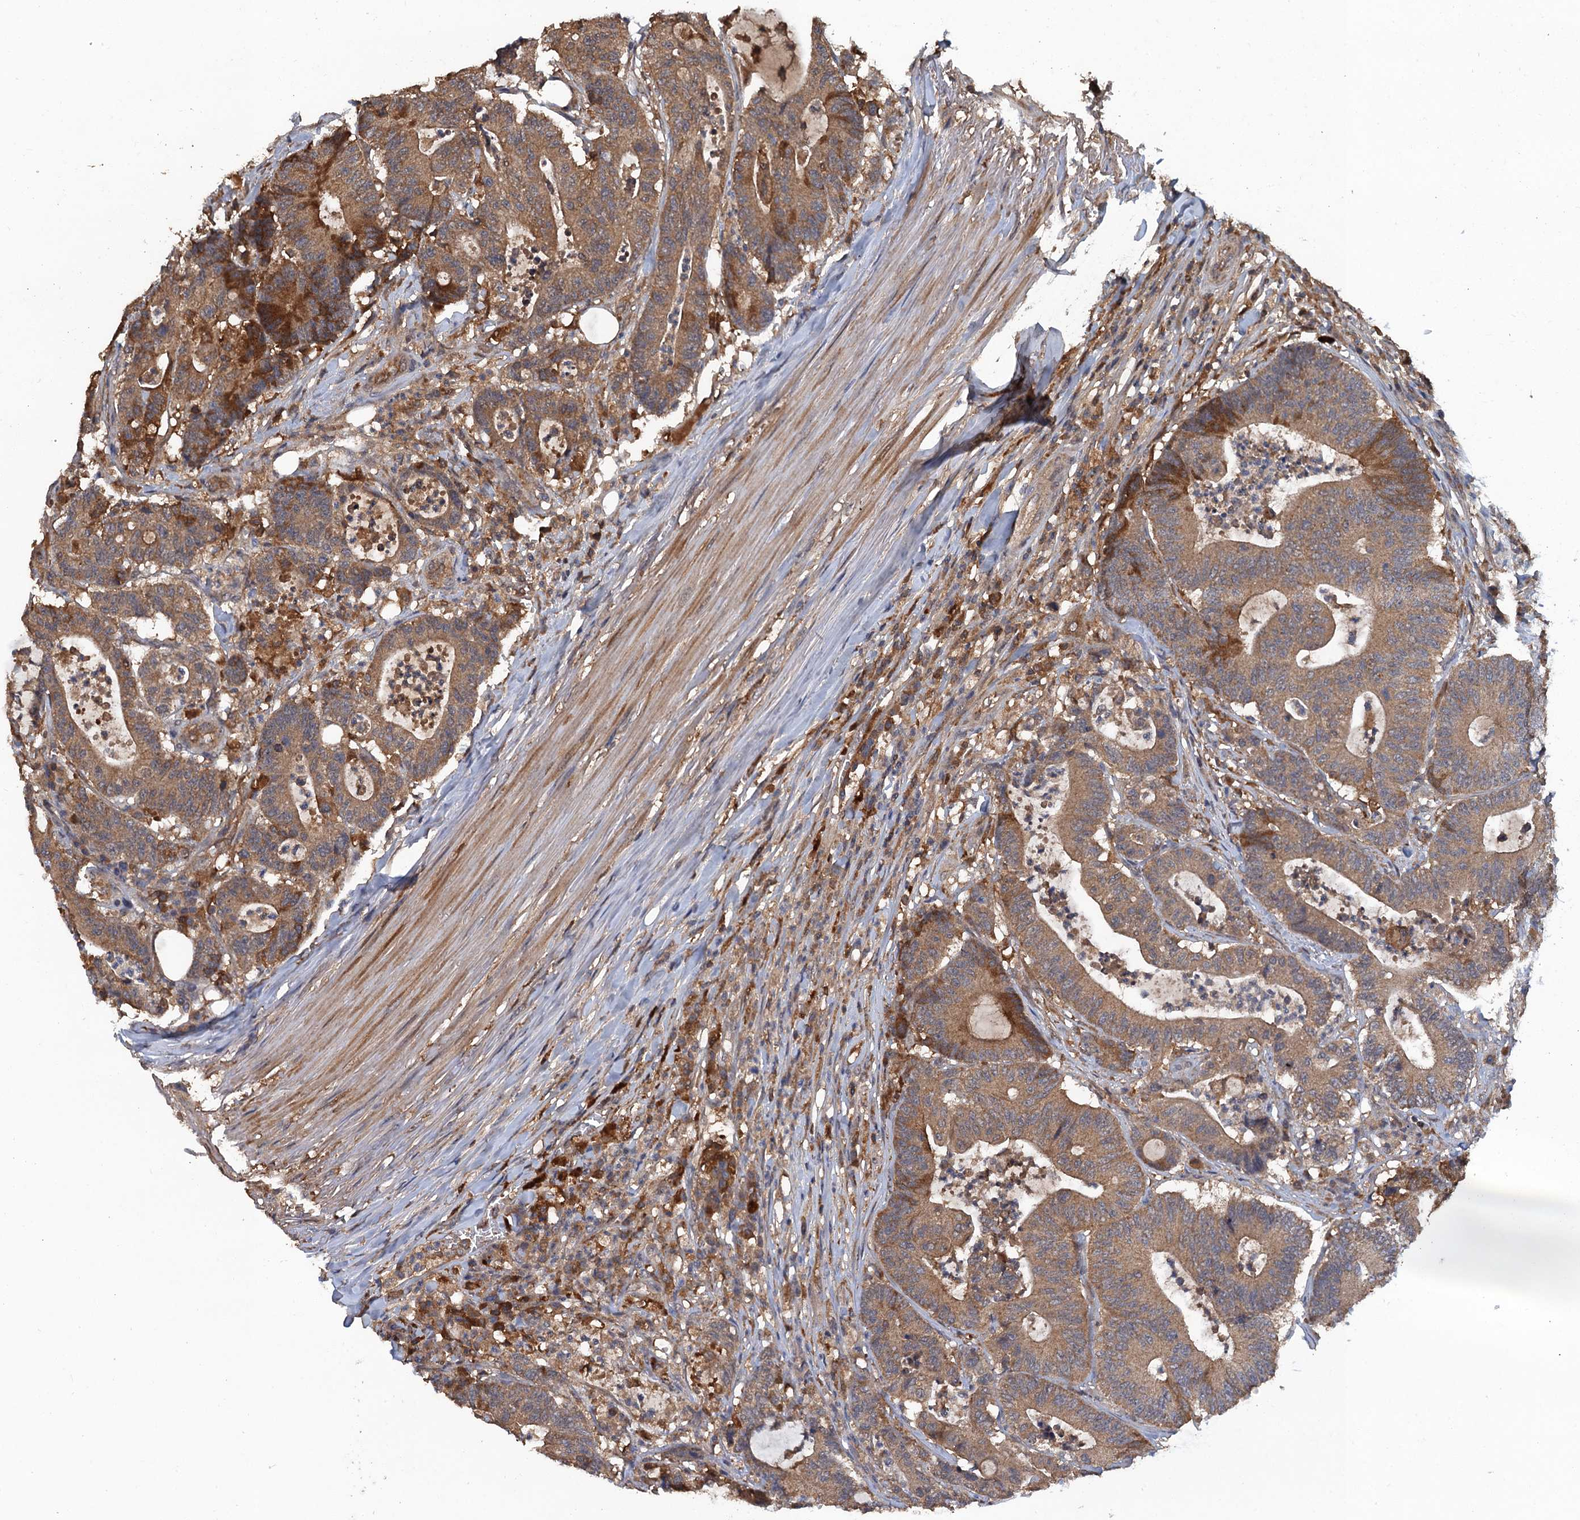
{"staining": {"intensity": "moderate", "quantity": ">75%", "location": "cytoplasmic/membranous"}, "tissue": "colorectal cancer", "cell_type": "Tumor cells", "image_type": "cancer", "snomed": [{"axis": "morphology", "description": "Adenocarcinoma, NOS"}, {"axis": "topography", "description": "Colon"}], "caption": "This is an image of immunohistochemistry staining of colorectal cancer (adenocarcinoma), which shows moderate expression in the cytoplasmic/membranous of tumor cells.", "gene": "HAPLN3", "patient": {"sex": "female", "age": 84}}